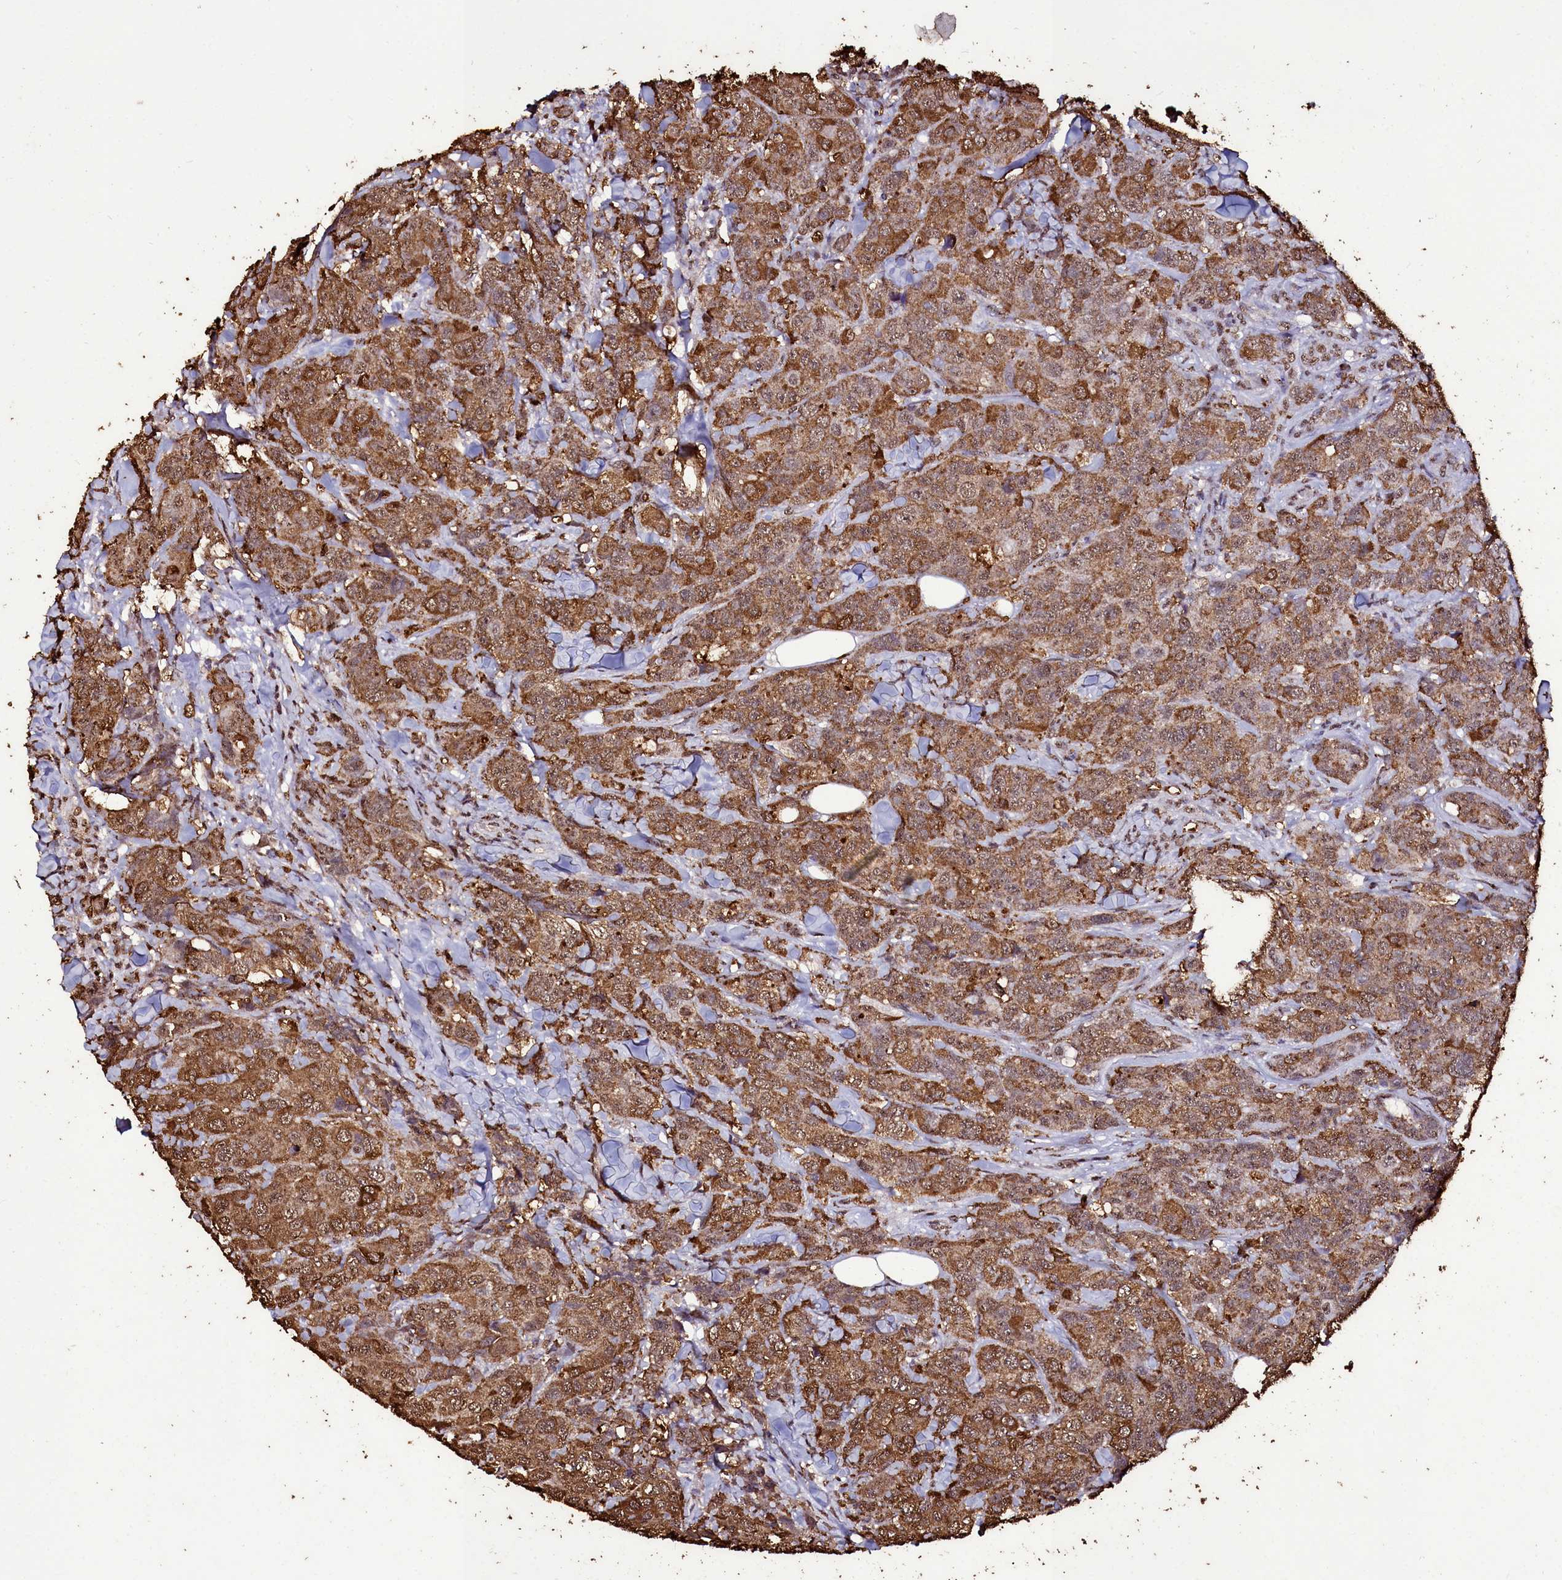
{"staining": {"intensity": "strong", "quantity": "25%-75%", "location": "cytoplasmic/membranous,nuclear"}, "tissue": "breast cancer", "cell_type": "Tumor cells", "image_type": "cancer", "snomed": [{"axis": "morphology", "description": "Duct carcinoma"}, {"axis": "topography", "description": "Breast"}], "caption": "Immunohistochemical staining of invasive ductal carcinoma (breast) reveals strong cytoplasmic/membranous and nuclear protein expression in approximately 25%-75% of tumor cells.", "gene": "TRIP6", "patient": {"sex": "female", "age": 43}}